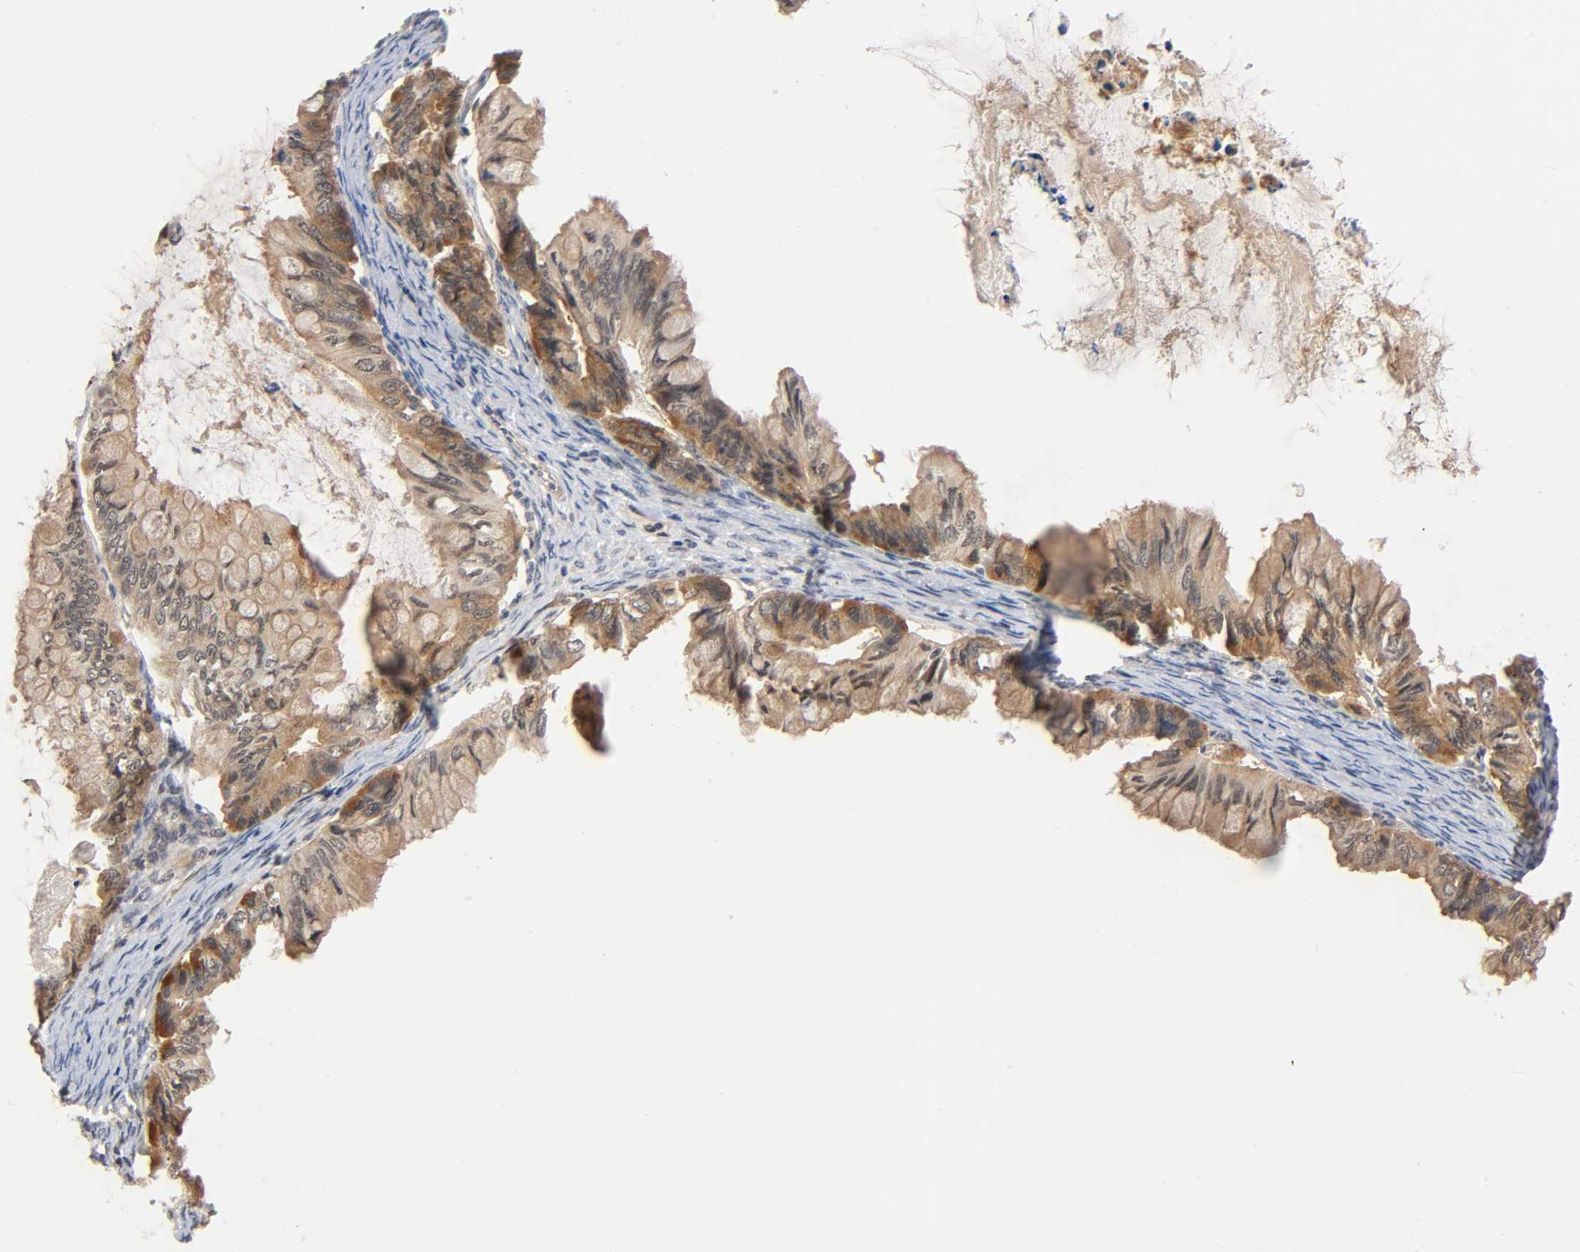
{"staining": {"intensity": "moderate", "quantity": ">75%", "location": "cytoplasmic/membranous"}, "tissue": "ovarian cancer", "cell_type": "Tumor cells", "image_type": "cancer", "snomed": [{"axis": "morphology", "description": "Cystadenocarcinoma, mucinous, NOS"}, {"axis": "topography", "description": "Ovary"}], "caption": "Tumor cells exhibit moderate cytoplasmic/membranous positivity in approximately >75% of cells in ovarian mucinous cystadenocarcinoma.", "gene": "PRKAB1", "patient": {"sex": "female", "age": 80}}